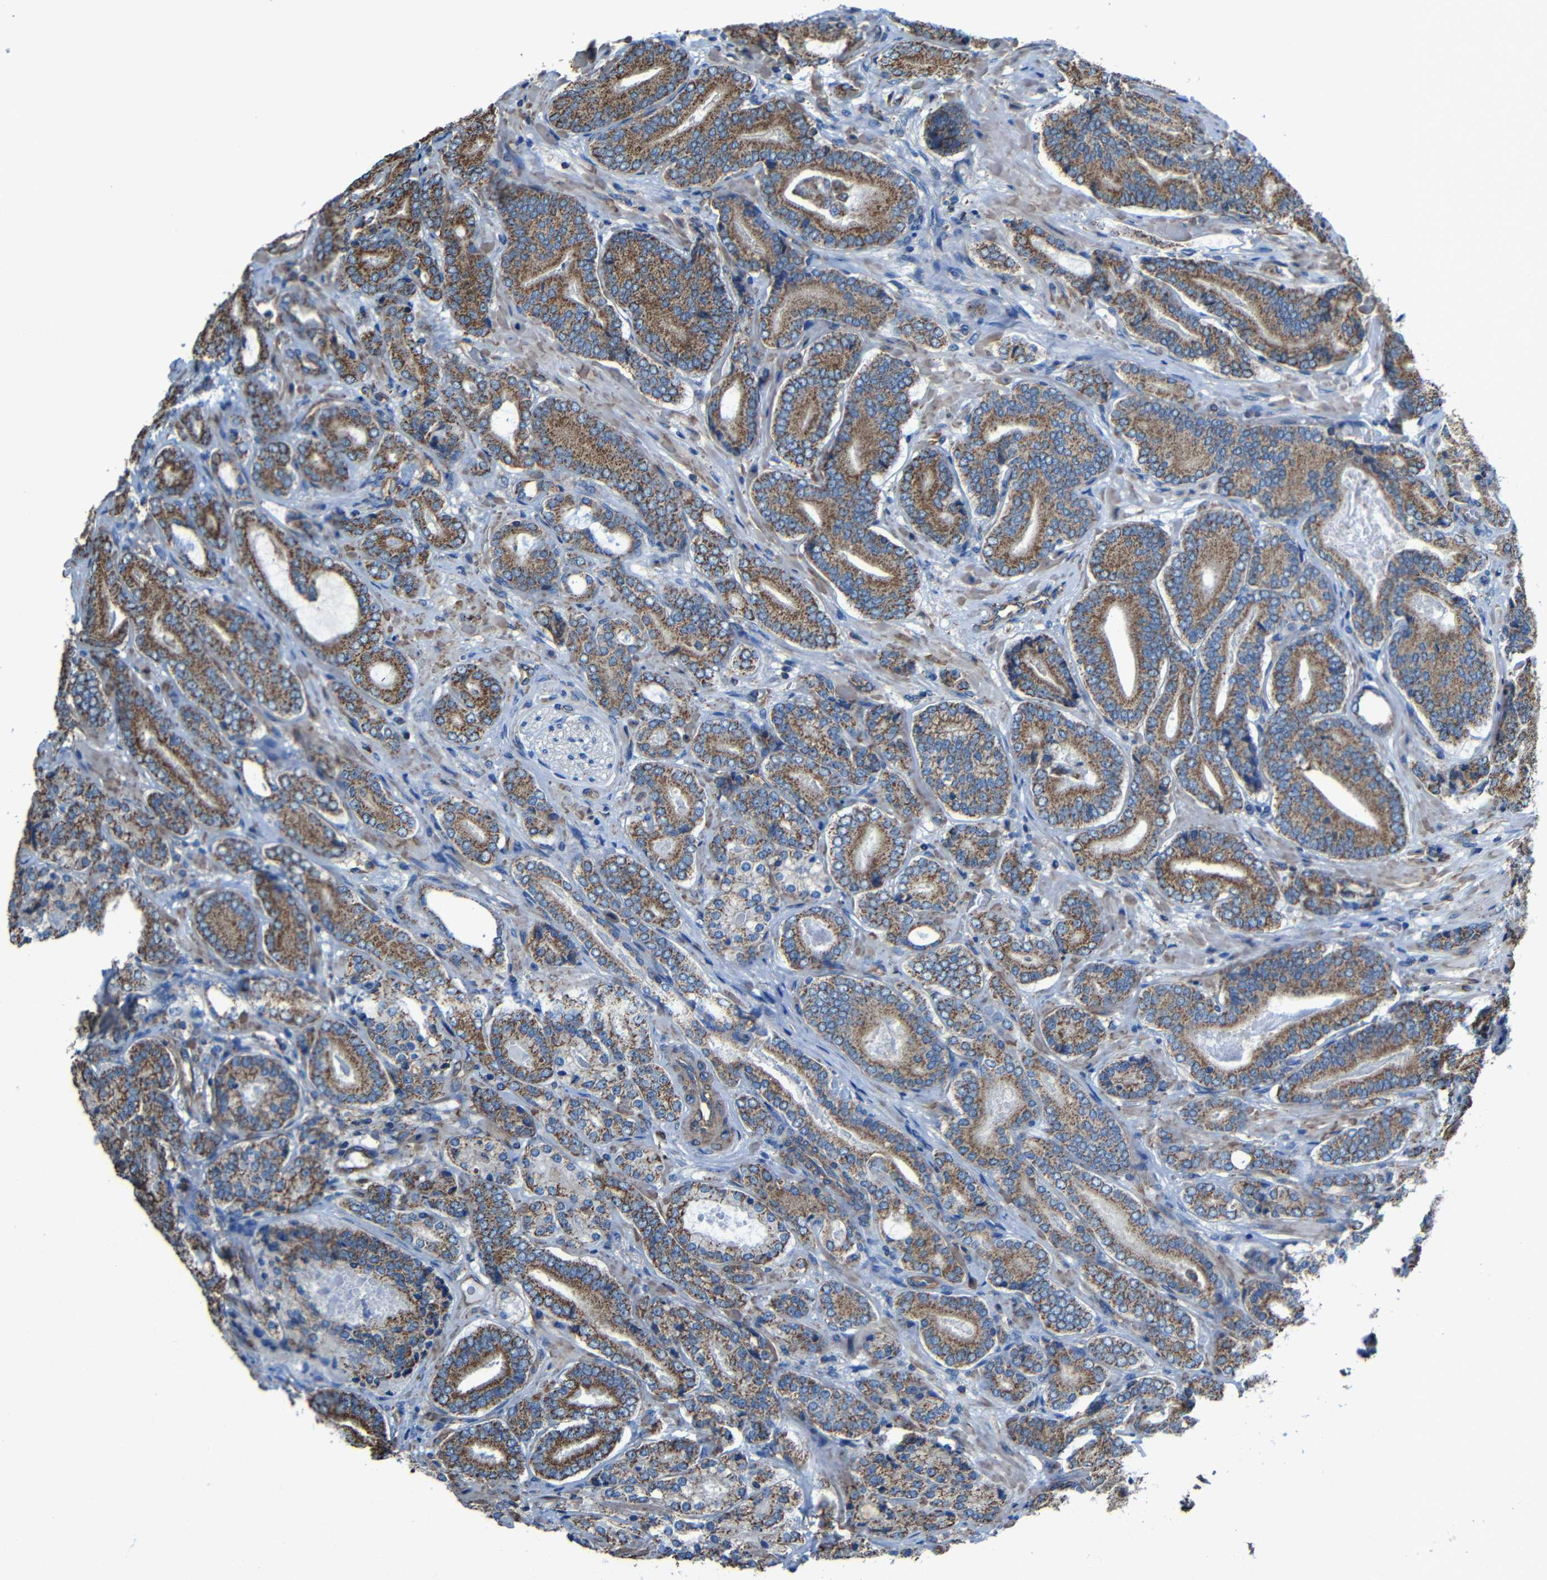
{"staining": {"intensity": "strong", "quantity": ">75%", "location": "cytoplasmic/membranous"}, "tissue": "prostate cancer", "cell_type": "Tumor cells", "image_type": "cancer", "snomed": [{"axis": "morphology", "description": "Adenocarcinoma, High grade"}, {"axis": "topography", "description": "Prostate"}], "caption": "Immunohistochemistry (IHC) (DAB (3,3'-diaminobenzidine)) staining of high-grade adenocarcinoma (prostate) exhibits strong cytoplasmic/membranous protein positivity in about >75% of tumor cells. (DAB = brown stain, brightfield microscopy at high magnification).", "gene": "INTS6L", "patient": {"sex": "male", "age": 61}}